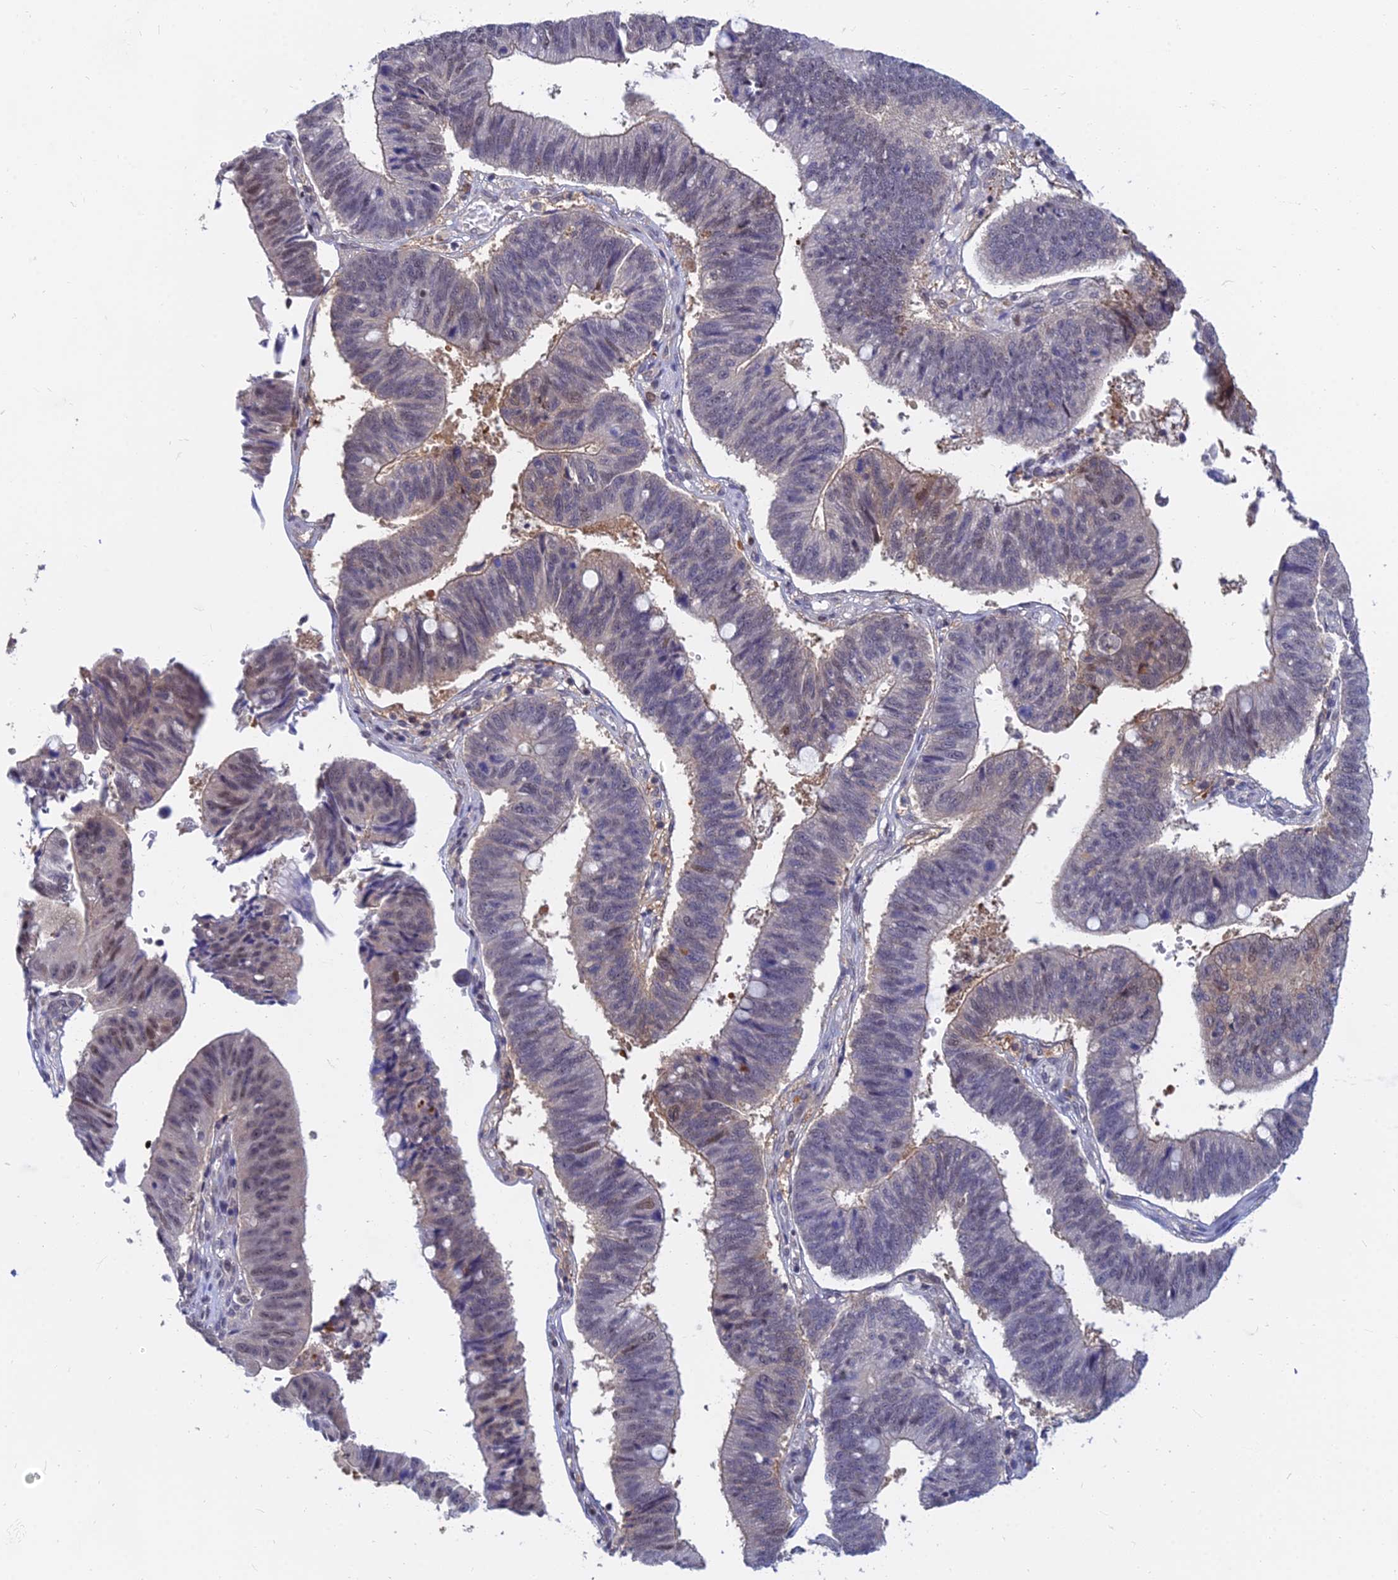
{"staining": {"intensity": "weak", "quantity": "<25%", "location": "cytoplasmic/membranous,nuclear"}, "tissue": "stomach cancer", "cell_type": "Tumor cells", "image_type": "cancer", "snomed": [{"axis": "morphology", "description": "Adenocarcinoma, NOS"}, {"axis": "topography", "description": "Stomach"}], "caption": "Stomach adenocarcinoma was stained to show a protein in brown. There is no significant staining in tumor cells.", "gene": "B3GALT4", "patient": {"sex": "male", "age": 59}}